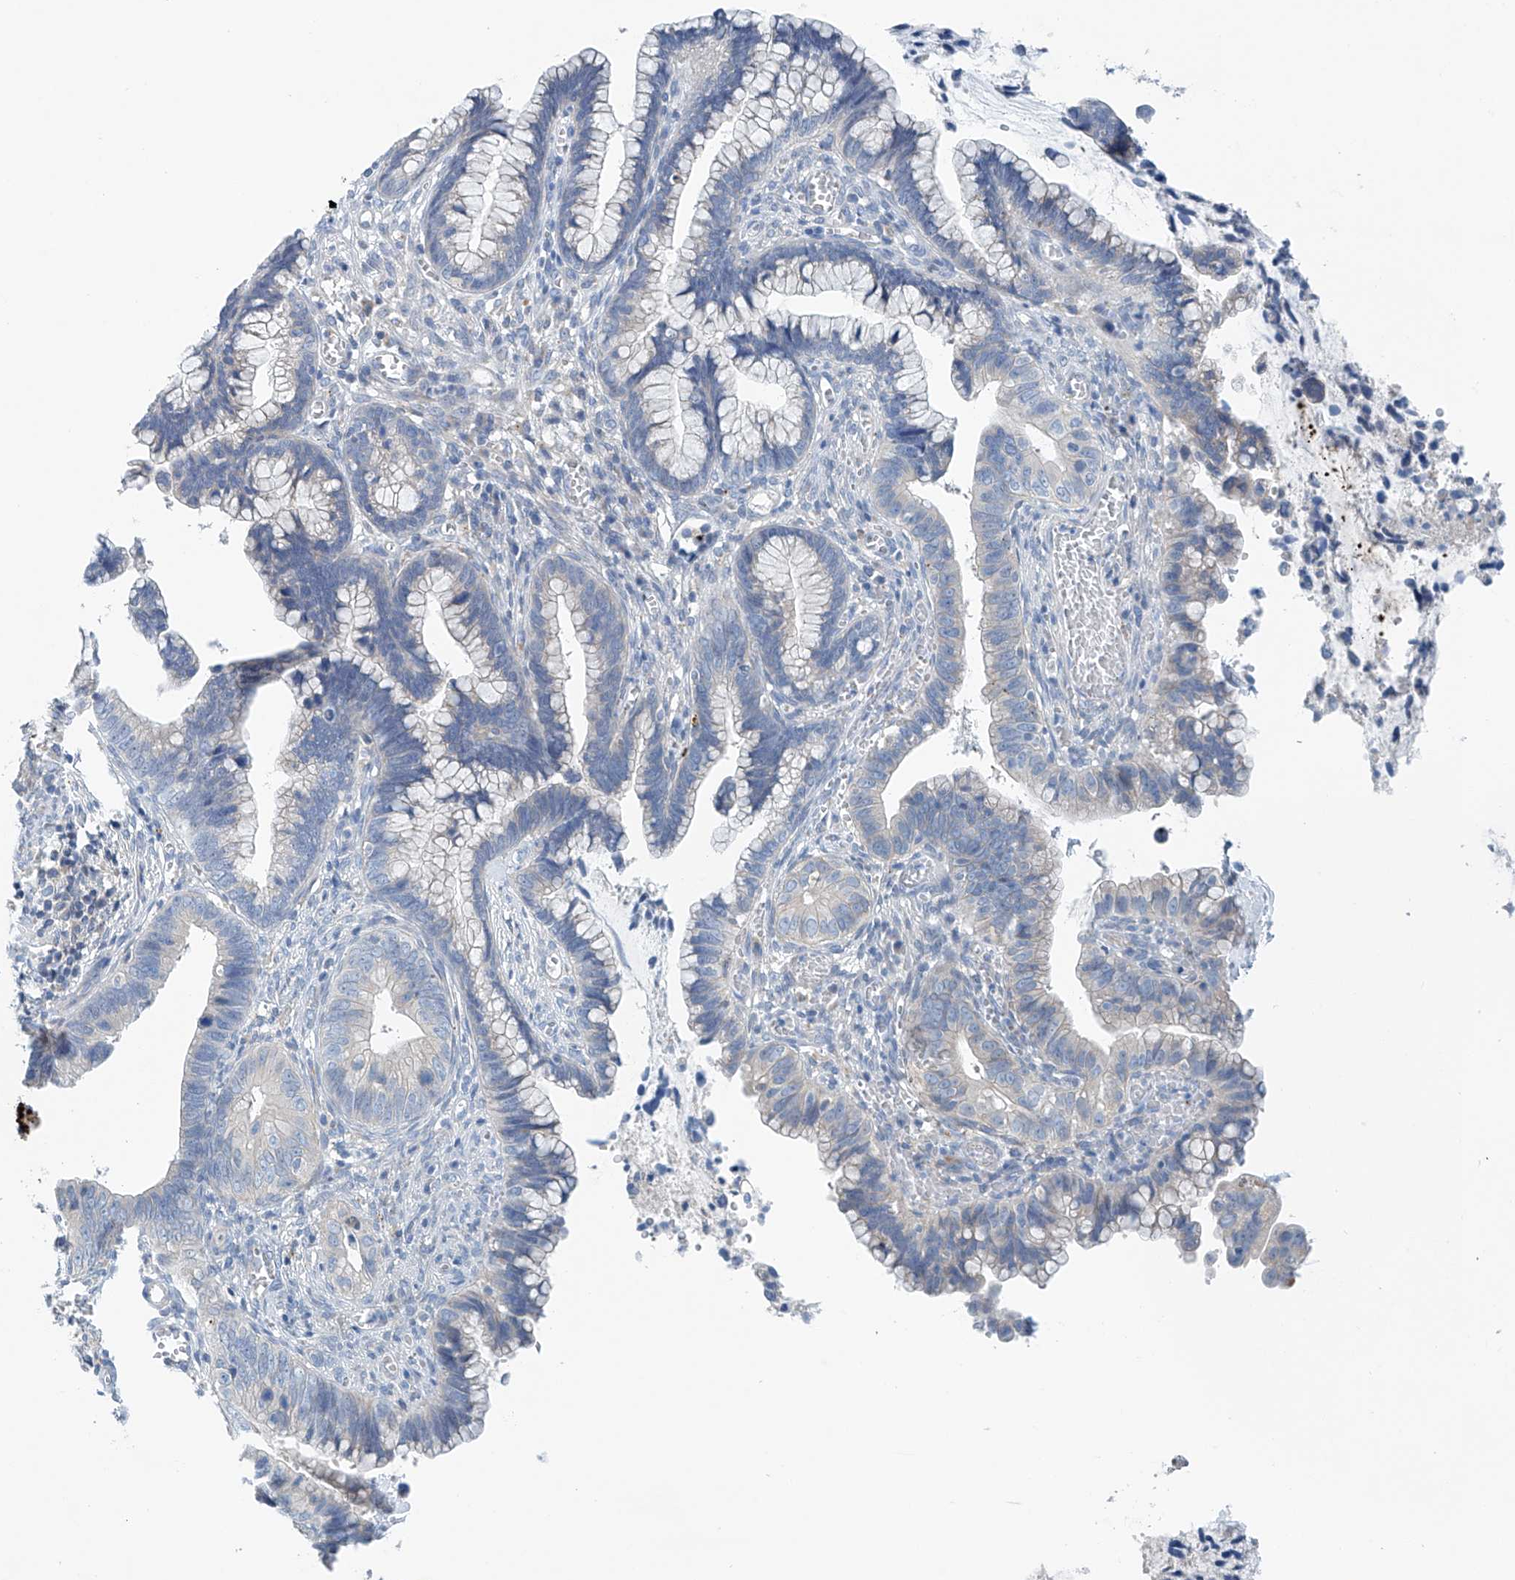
{"staining": {"intensity": "negative", "quantity": "none", "location": "none"}, "tissue": "cervical cancer", "cell_type": "Tumor cells", "image_type": "cancer", "snomed": [{"axis": "morphology", "description": "Adenocarcinoma, NOS"}, {"axis": "topography", "description": "Cervix"}], "caption": "This is an immunohistochemistry photomicrograph of adenocarcinoma (cervical). There is no expression in tumor cells.", "gene": "CEP85L", "patient": {"sex": "female", "age": 44}}